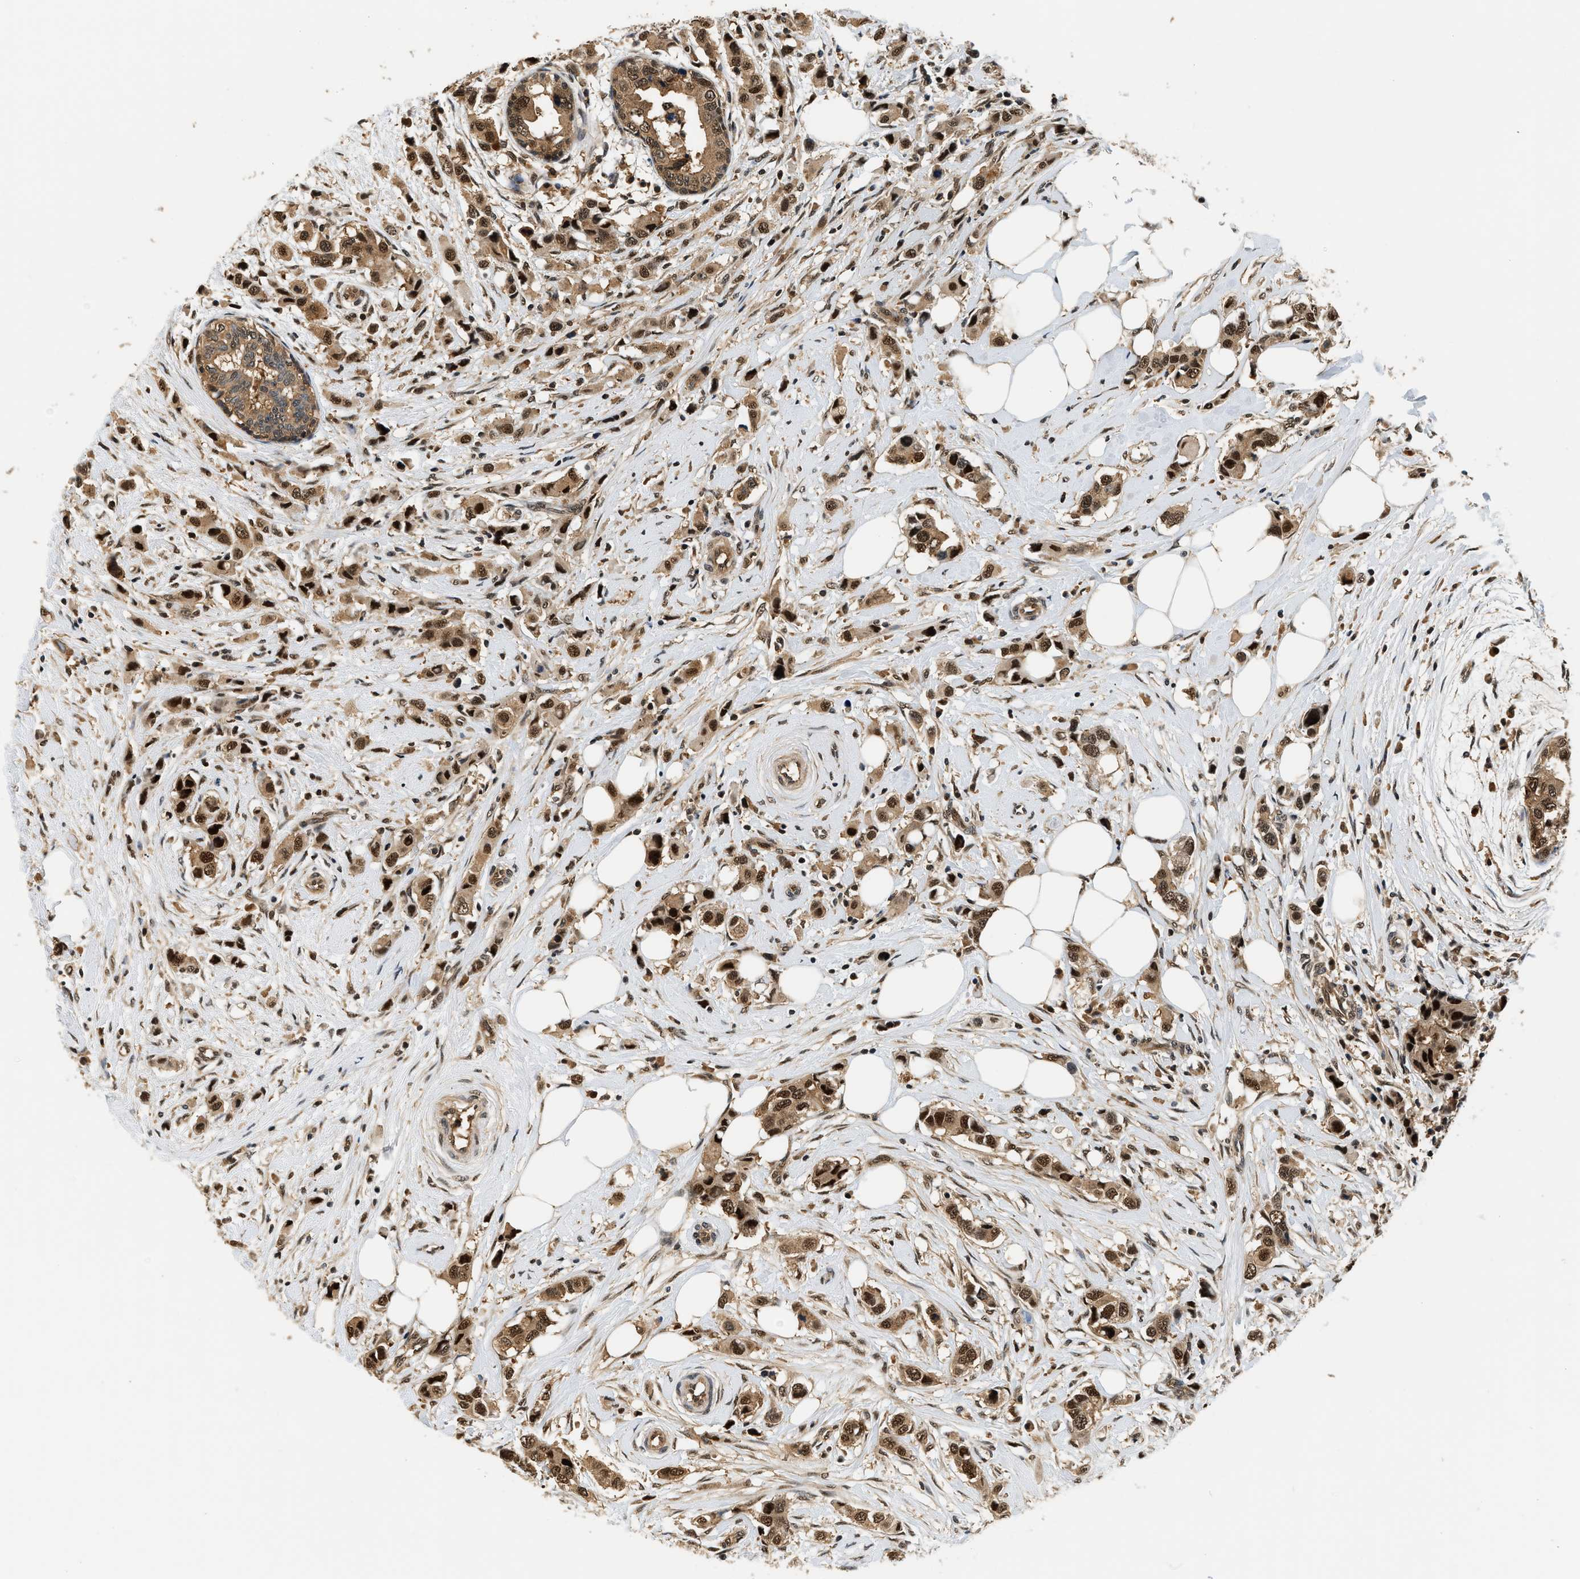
{"staining": {"intensity": "strong", "quantity": ">75%", "location": "cytoplasmic/membranous,nuclear"}, "tissue": "breast cancer", "cell_type": "Tumor cells", "image_type": "cancer", "snomed": [{"axis": "morphology", "description": "Normal tissue, NOS"}, {"axis": "morphology", "description": "Duct carcinoma"}, {"axis": "topography", "description": "Breast"}], "caption": "Immunohistochemistry (IHC) image of neoplastic tissue: human breast cancer (intraductal carcinoma) stained using immunohistochemistry (IHC) demonstrates high levels of strong protein expression localized specifically in the cytoplasmic/membranous and nuclear of tumor cells, appearing as a cytoplasmic/membranous and nuclear brown color.", "gene": "PSMD3", "patient": {"sex": "female", "age": 50}}